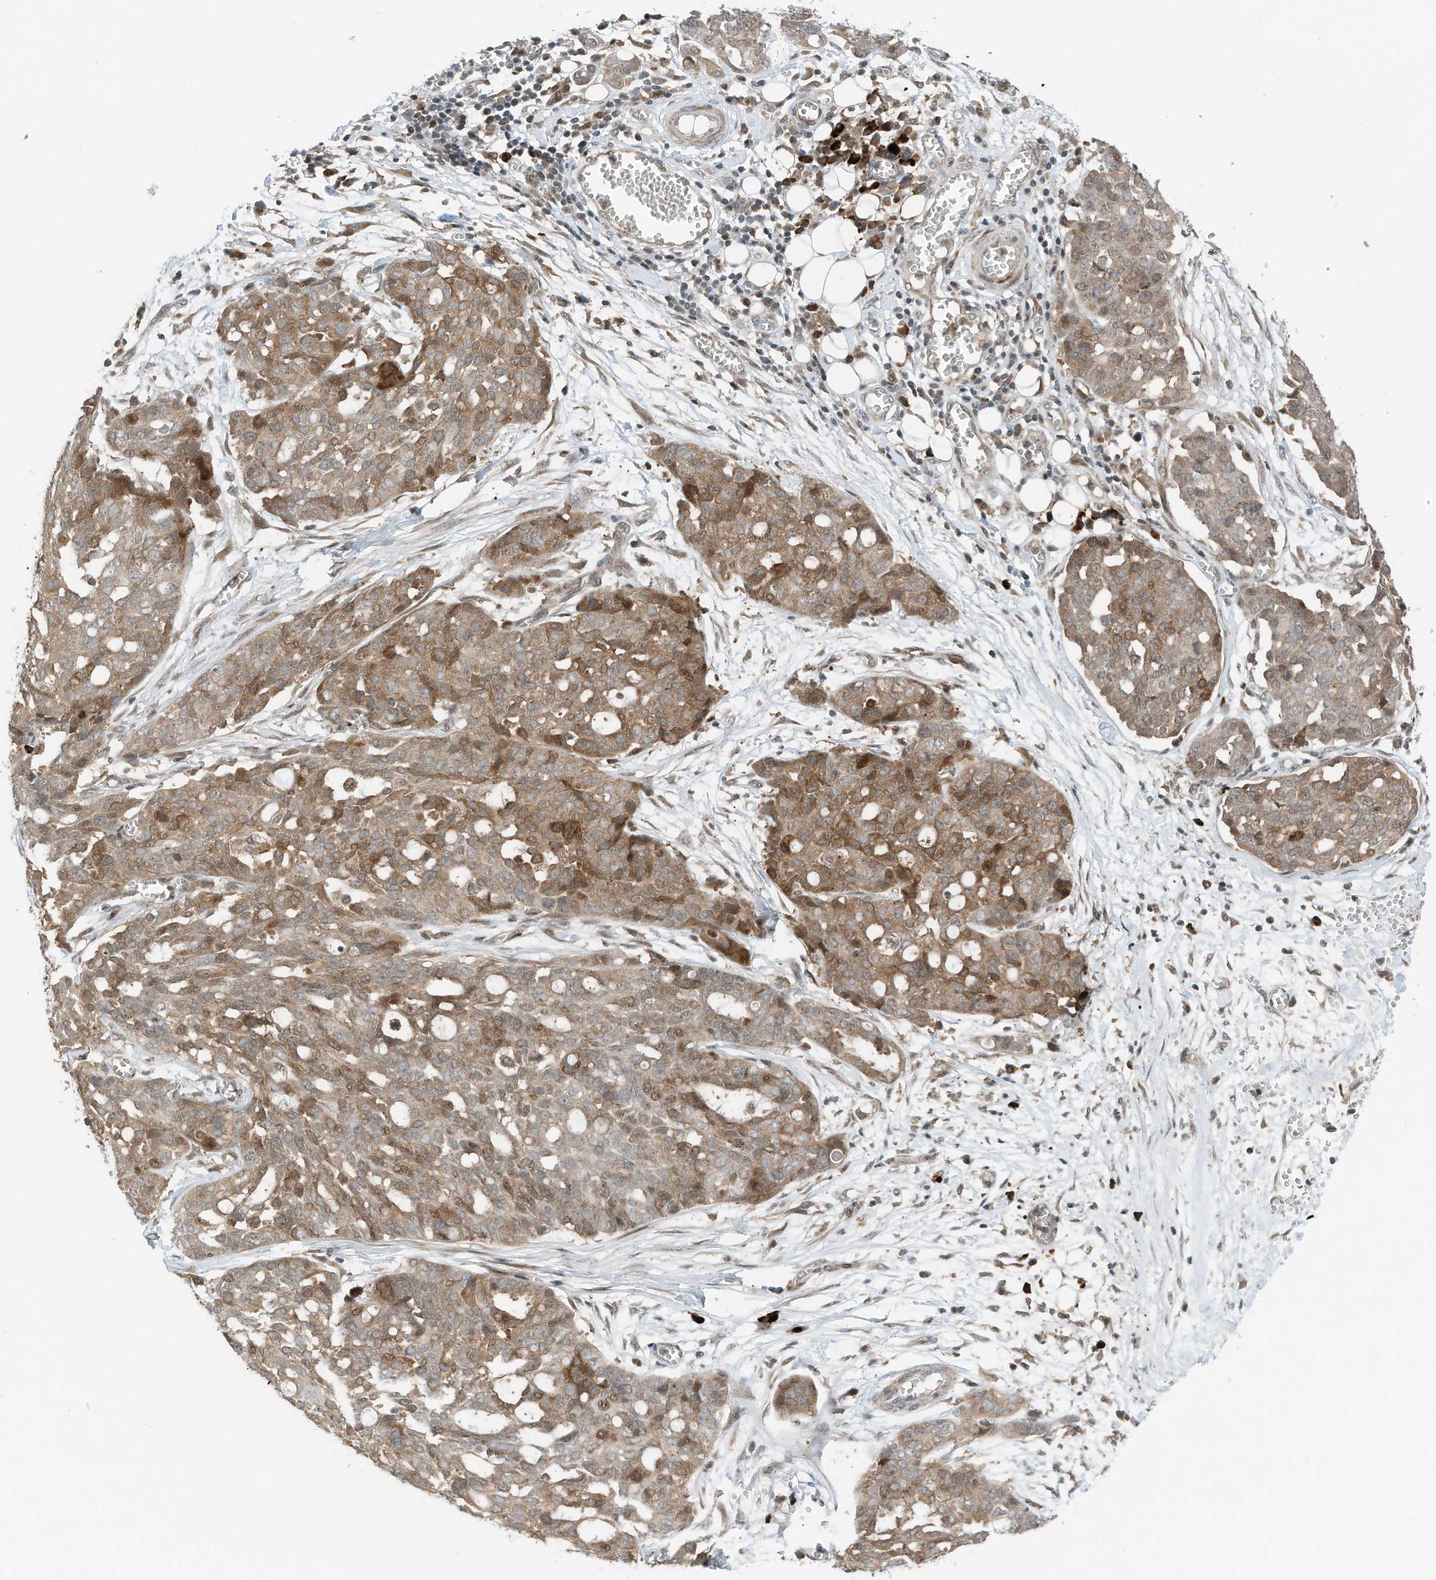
{"staining": {"intensity": "moderate", "quantity": ">75%", "location": "cytoplasmic/membranous,nuclear"}, "tissue": "ovarian cancer", "cell_type": "Tumor cells", "image_type": "cancer", "snomed": [{"axis": "morphology", "description": "Cystadenocarcinoma, serous, NOS"}, {"axis": "topography", "description": "Soft tissue"}, {"axis": "topography", "description": "Ovary"}], "caption": "Moderate cytoplasmic/membranous and nuclear staining is present in approximately >75% of tumor cells in serous cystadenocarcinoma (ovarian). The staining is performed using DAB brown chromogen to label protein expression. The nuclei are counter-stained blue using hematoxylin.", "gene": "RMND1", "patient": {"sex": "female", "age": 57}}